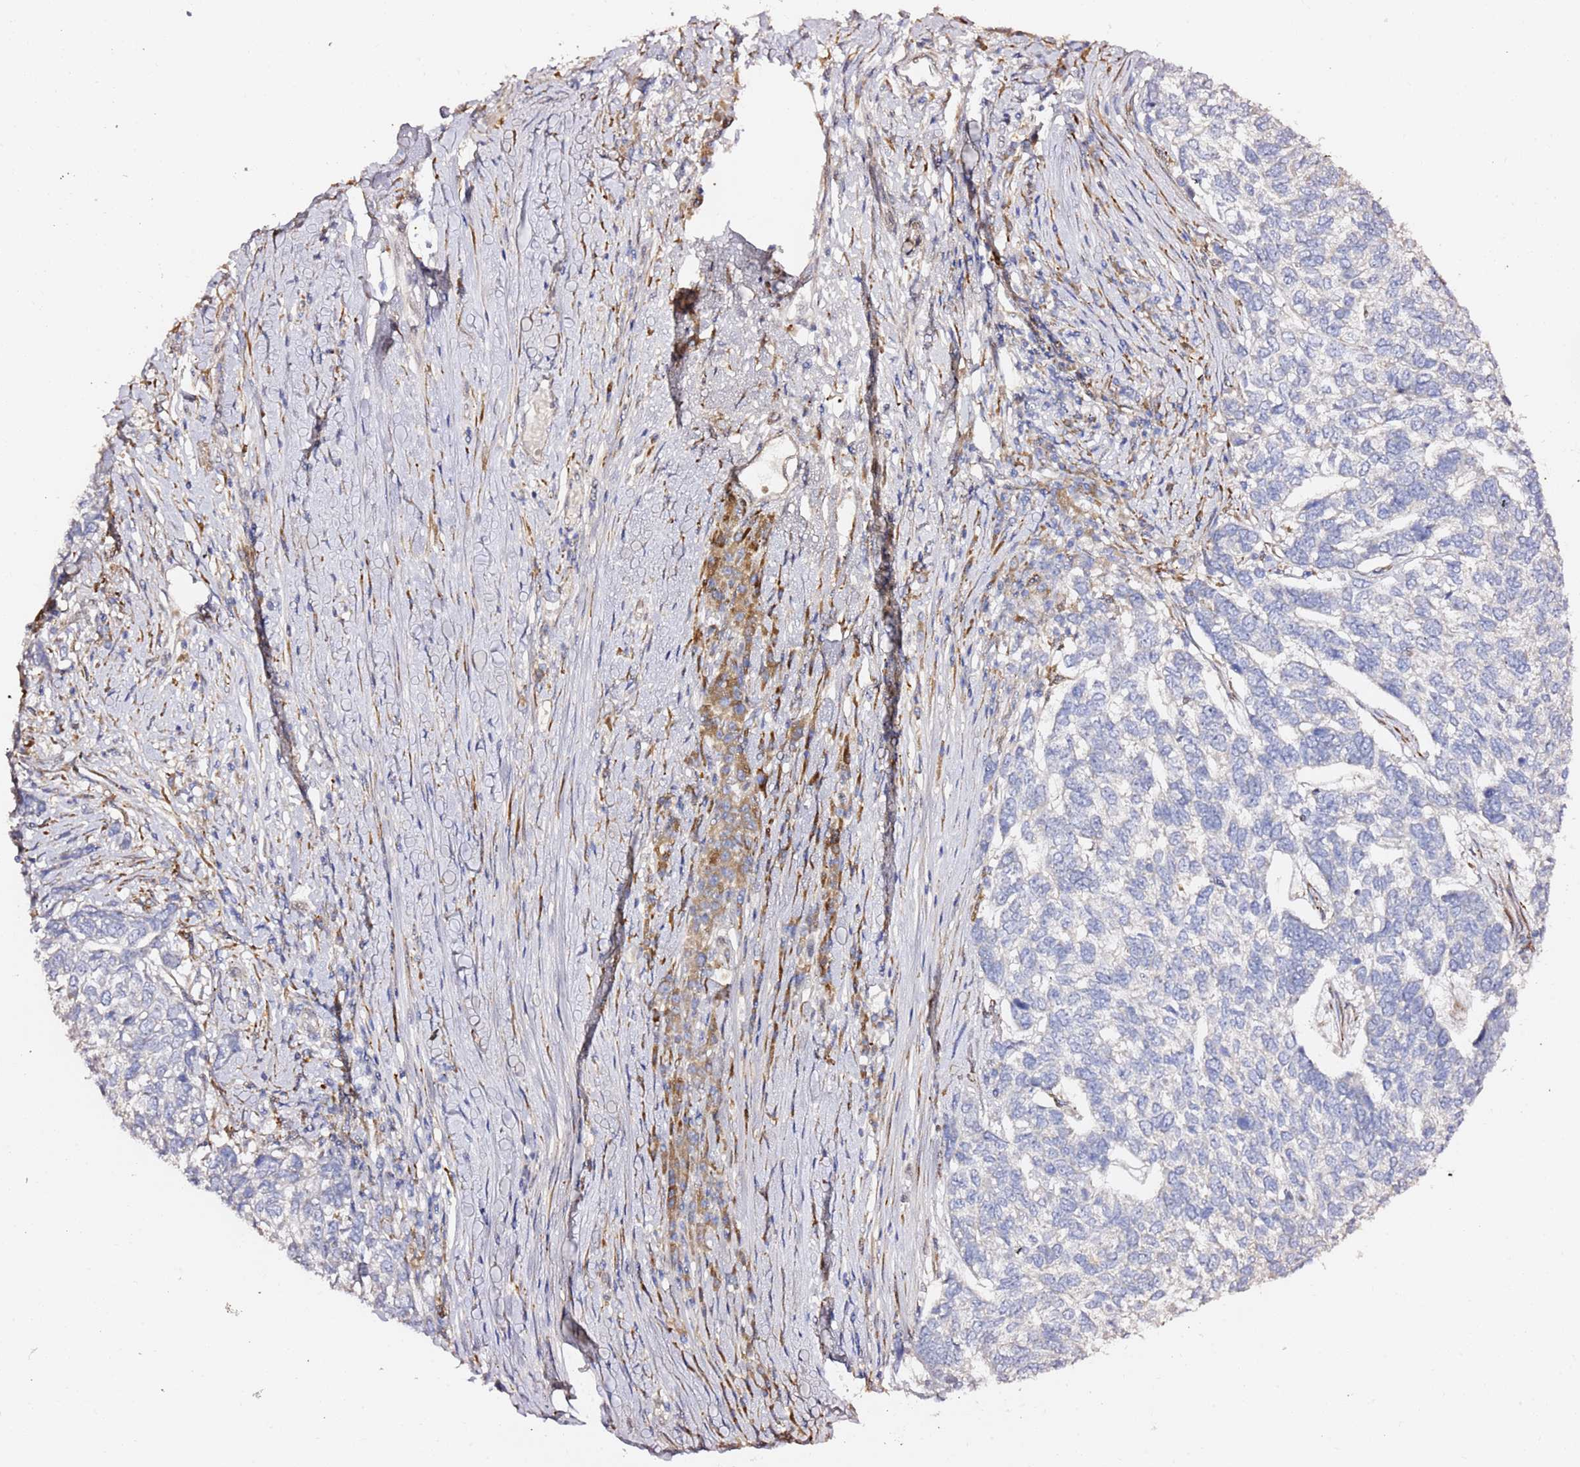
{"staining": {"intensity": "negative", "quantity": "none", "location": "none"}, "tissue": "skin cancer", "cell_type": "Tumor cells", "image_type": "cancer", "snomed": [{"axis": "morphology", "description": "Basal cell carcinoma"}, {"axis": "topography", "description": "Skin"}], "caption": "Immunohistochemical staining of skin cancer demonstrates no significant staining in tumor cells. (IHC, brightfield microscopy, high magnification).", "gene": "HSD17B7", "patient": {"sex": "female", "age": 65}}